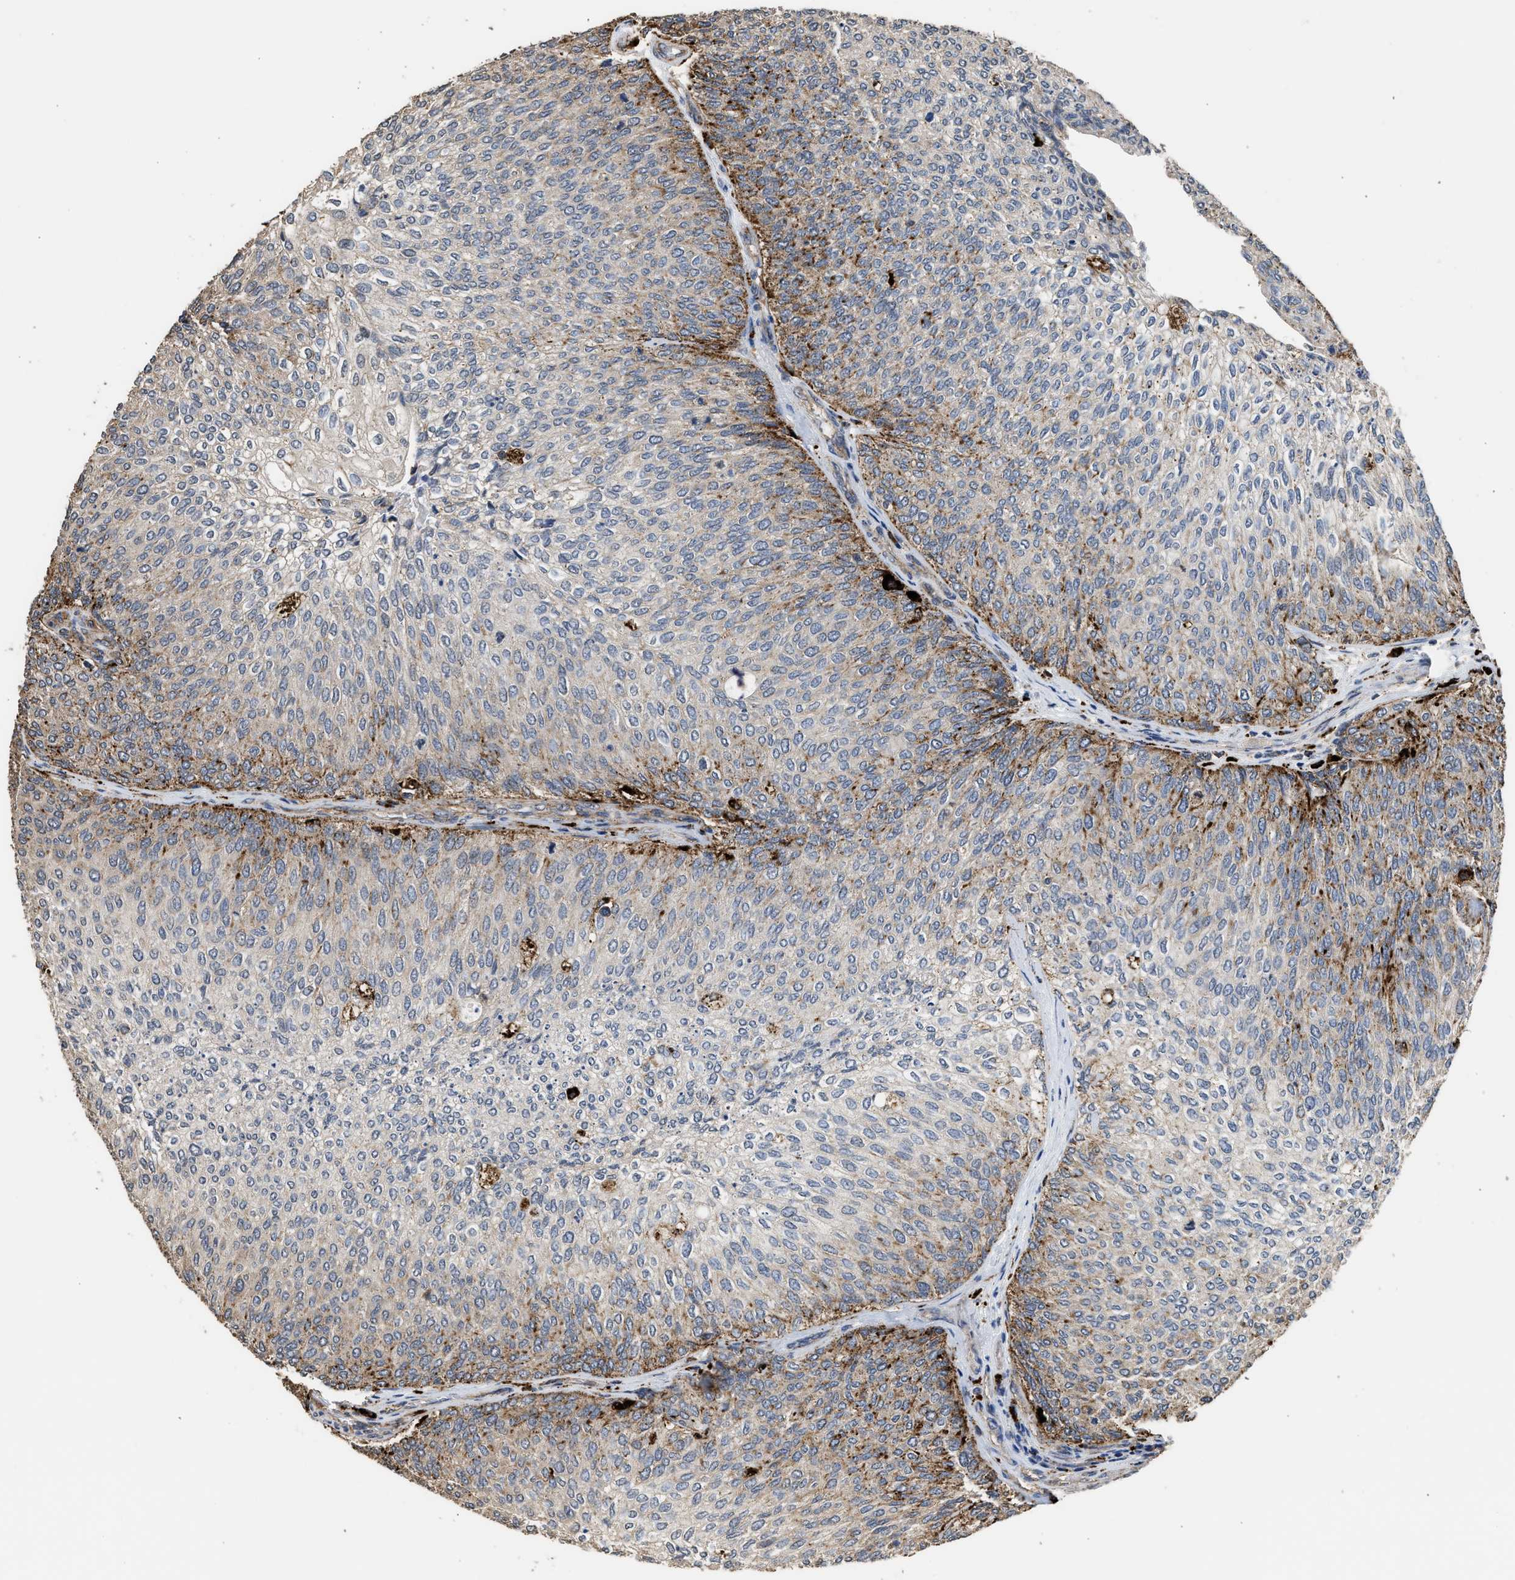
{"staining": {"intensity": "moderate", "quantity": "<25%", "location": "cytoplasmic/membranous"}, "tissue": "urothelial cancer", "cell_type": "Tumor cells", "image_type": "cancer", "snomed": [{"axis": "morphology", "description": "Urothelial carcinoma, Low grade"}, {"axis": "topography", "description": "Urinary bladder"}], "caption": "Urothelial cancer stained for a protein (brown) exhibits moderate cytoplasmic/membranous positive positivity in approximately <25% of tumor cells.", "gene": "CTSV", "patient": {"sex": "female", "age": 79}}